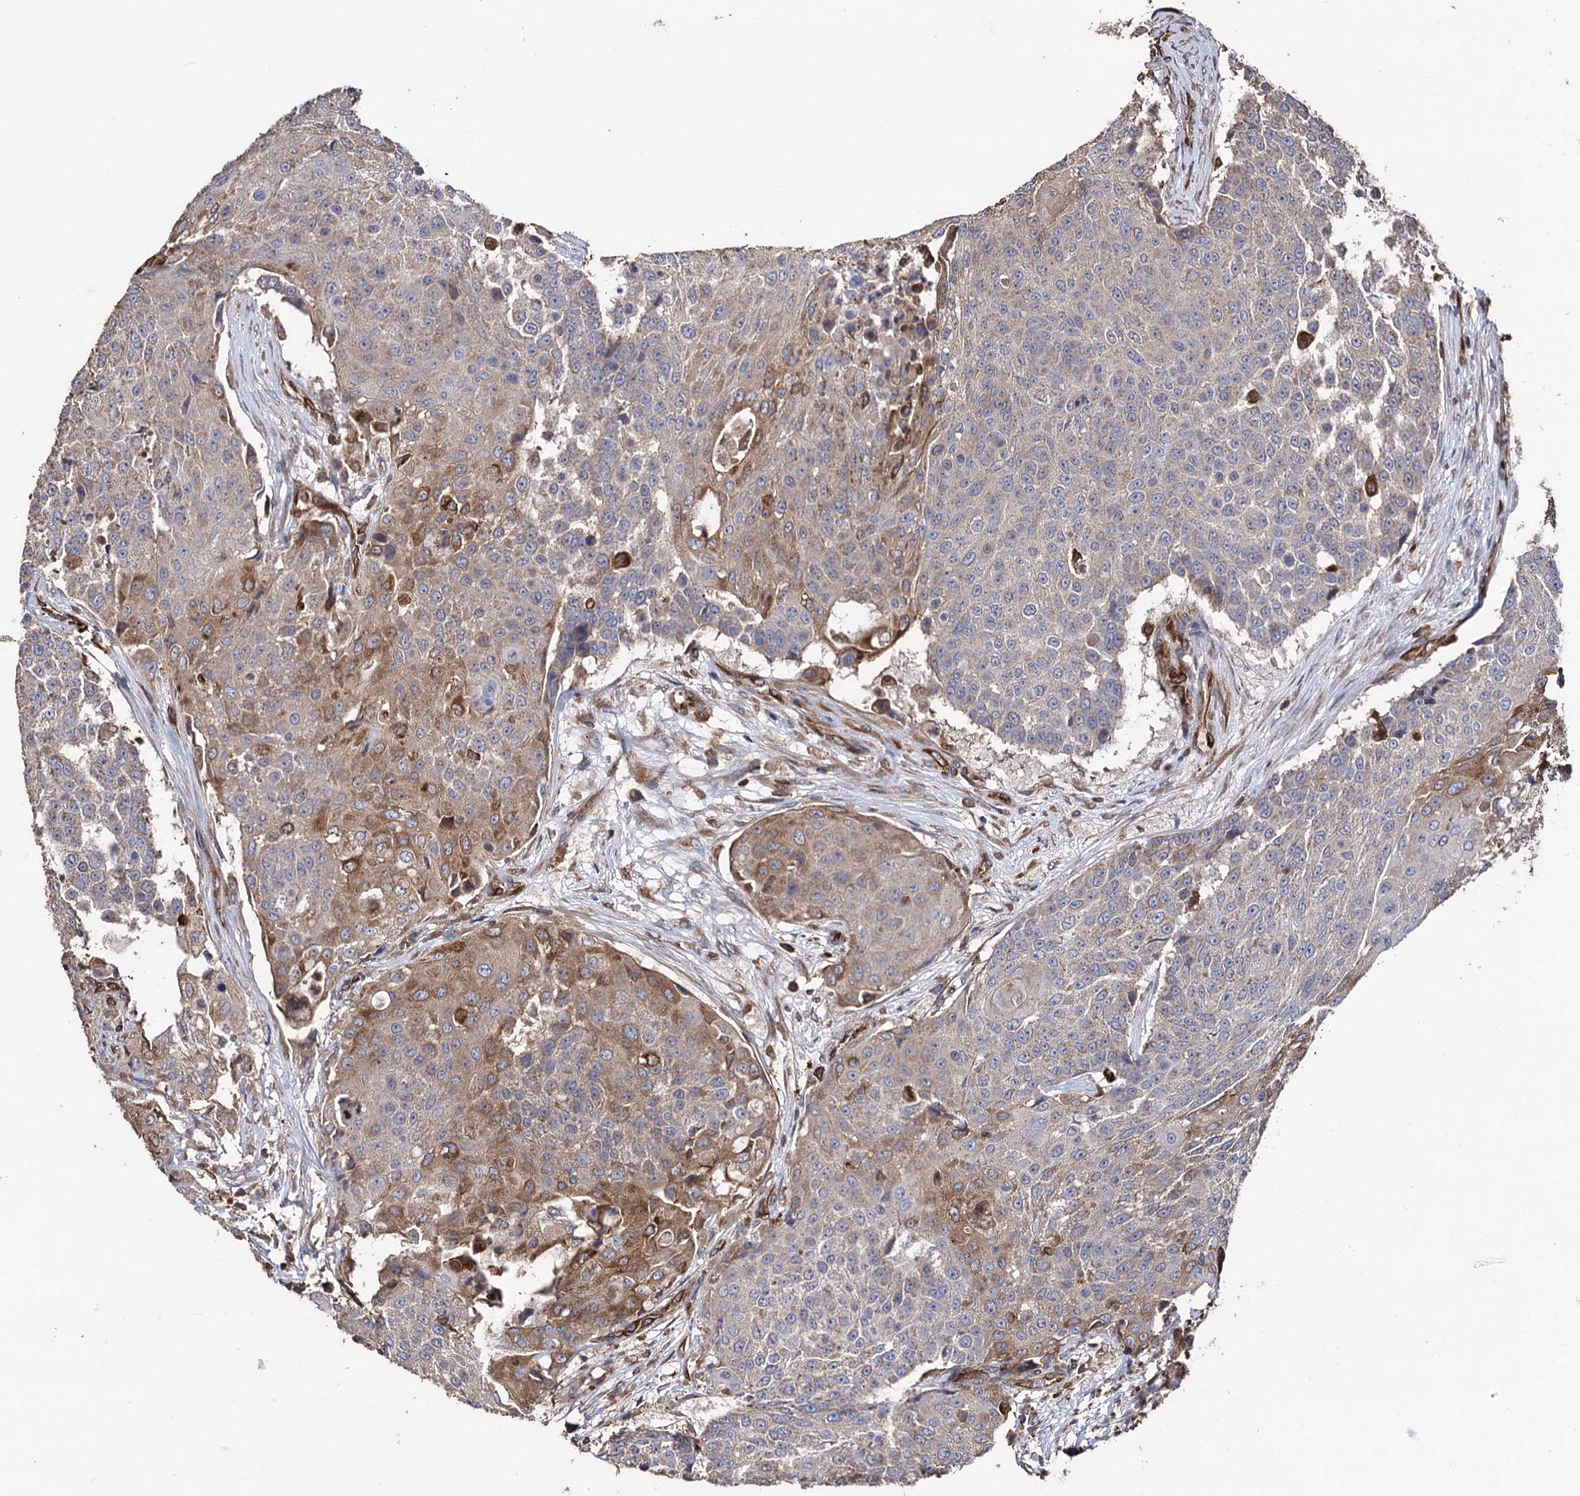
{"staining": {"intensity": "moderate", "quantity": "<25%", "location": "cytoplasmic/membranous"}, "tissue": "urothelial cancer", "cell_type": "Tumor cells", "image_type": "cancer", "snomed": [{"axis": "morphology", "description": "Urothelial carcinoma, High grade"}, {"axis": "topography", "description": "Urinary bladder"}], "caption": "Human high-grade urothelial carcinoma stained for a protein (brown) displays moderate cytoplasmic/membranous positive expression in about <25% of tumor cells.", "gene": "STING1", "patient": {"sex": "female", "age": 63}}